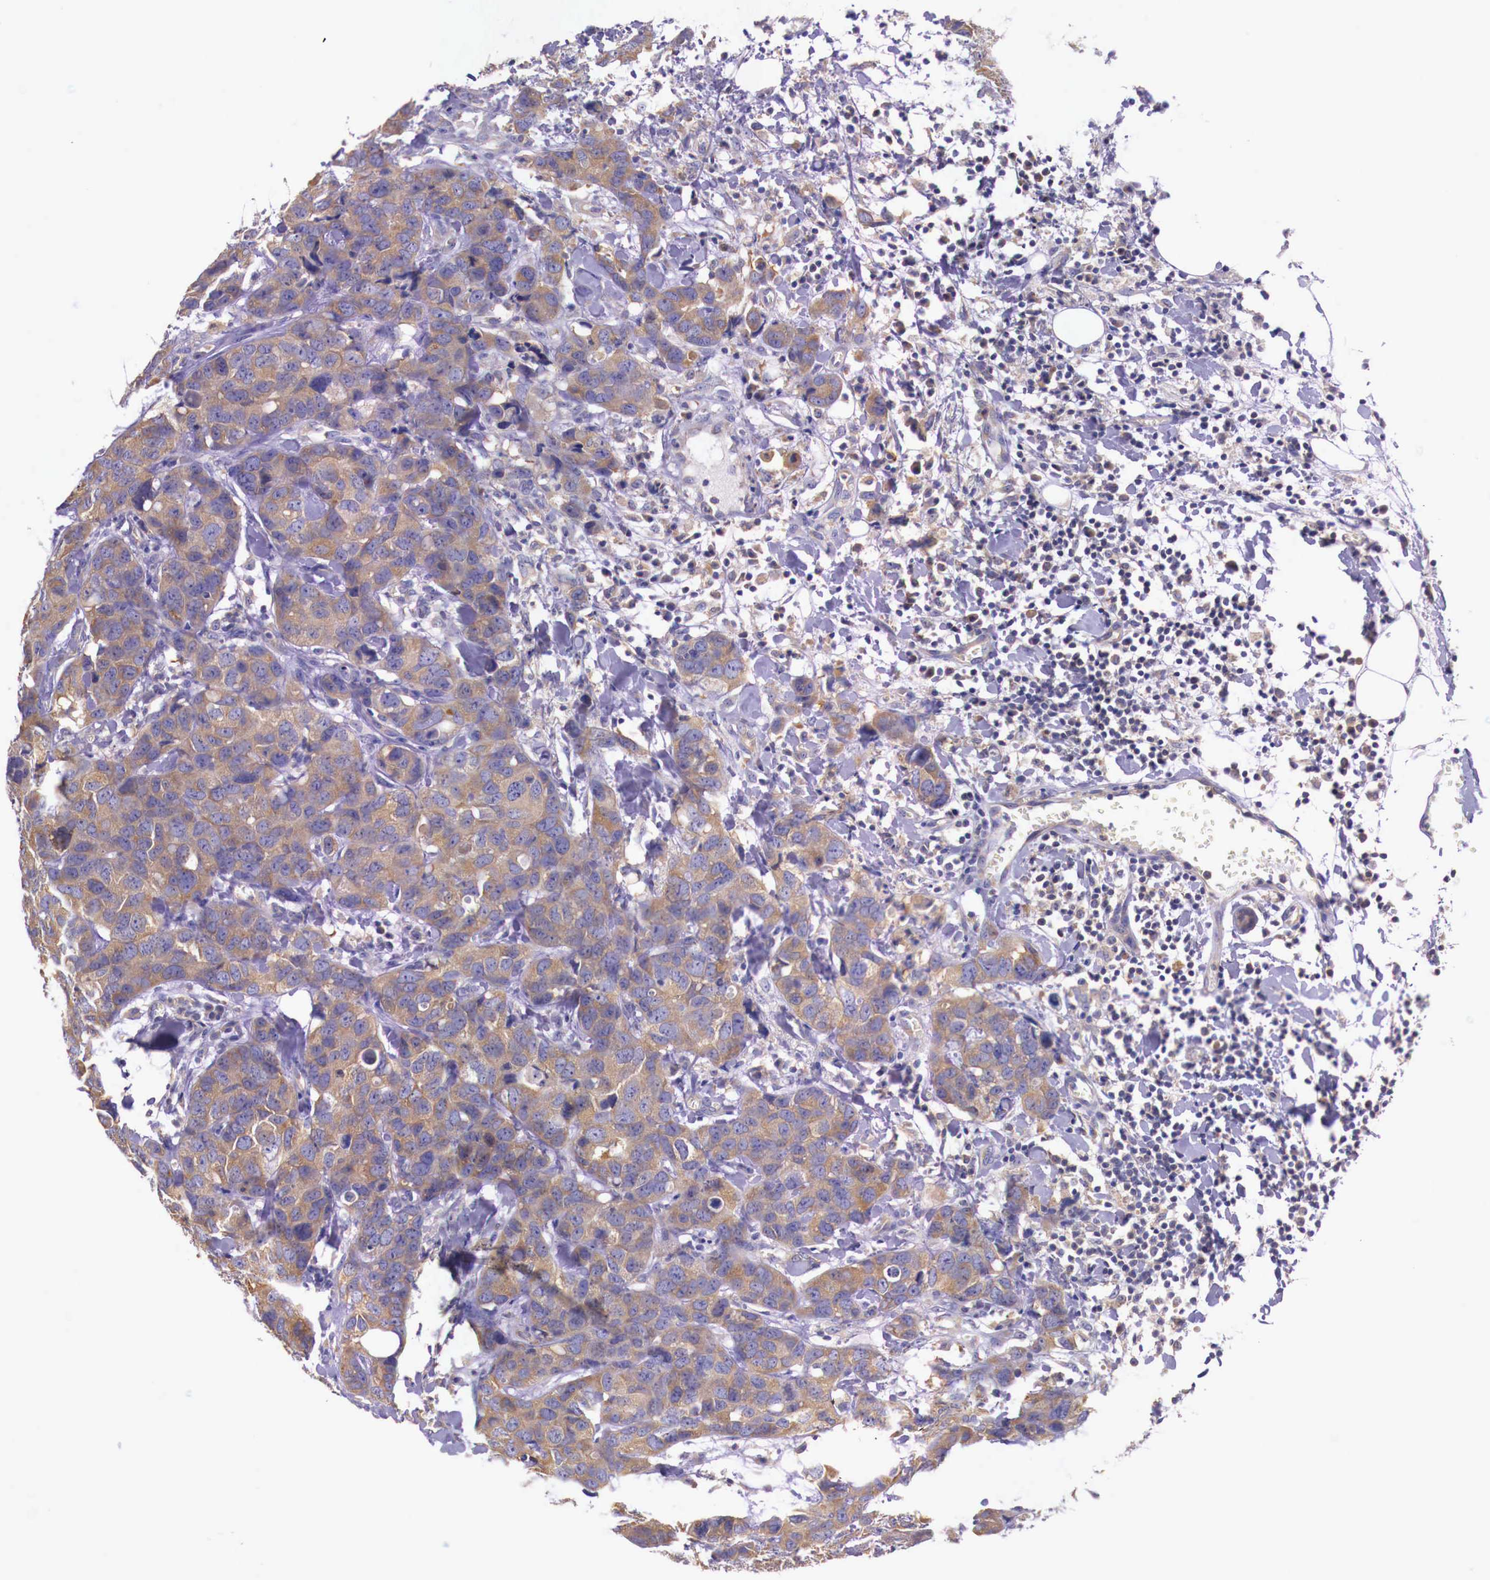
{"staining": {"intensity": "moderate", "quantity": "25%-75%", "location": "cytoplasmic/membranous"}, "tissue": "breast cancer", "cell_type": "Tumor cells", "image_type": "cancer", "snomed": [{"axis": "morphology", "description": "Duct carcinoma"}, {"axis": "topography", "description": "Breast"}], "caption": "IHC staining of intraductal carcinoma (breast), which demonstrates medium levels of moderate cytoplasmic/membranous expression in approximately 25%-75% of tumor cells indicating moderate cytoplasmic/membranous protein expression. The staining was performed using DAB (brown) for protein detection and nuclei were counterstained in hematoxylin (blue).", "gene": "GRIPAP1", "patient": {"sex": "female", "age": 91}}